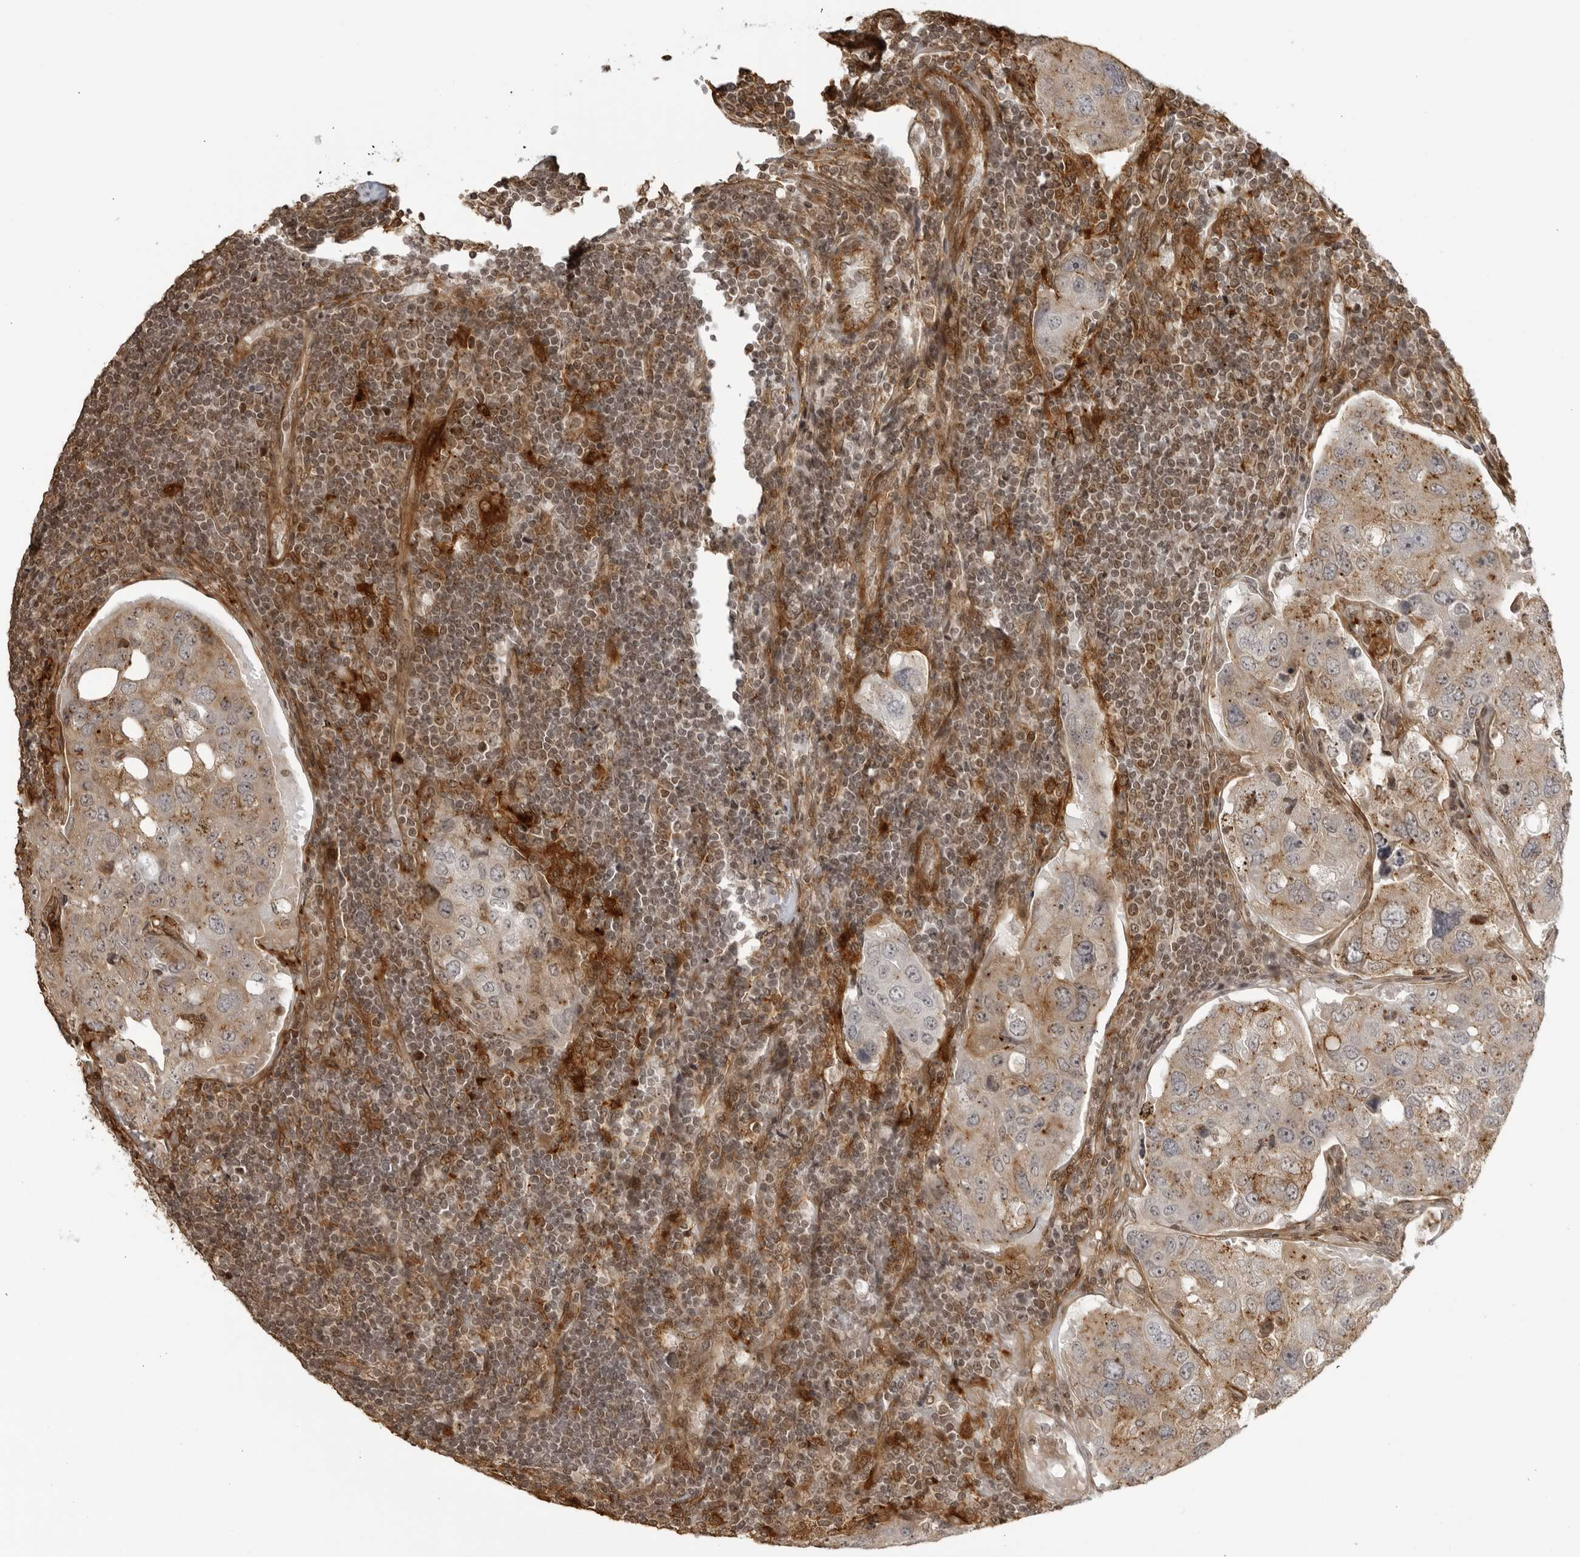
{"staining": {"intensity": "weak", "quantity": ">75%", "location": "cytoplasmic/membranous"}, "tissue": "urothelial cancer", "cell_type": "Tumor cells", "image_type": "cancer", "snomed": [{"axis": "morphology", "description": "Urothelial carcinoma, High grade"}, {"axis": "topography", "description": "Lymph node"}, {"axis": "topography", "description": "Urinary bladder"}], "caption": "Immunohistochemical staining of human high-grade urothelial carcinoma shows low levels of weak cytoplasmic/membranous protein staining in about >75% of tumor cells.", "gene": "TCF21", "patient": {"sex": "male", "age": 51}}